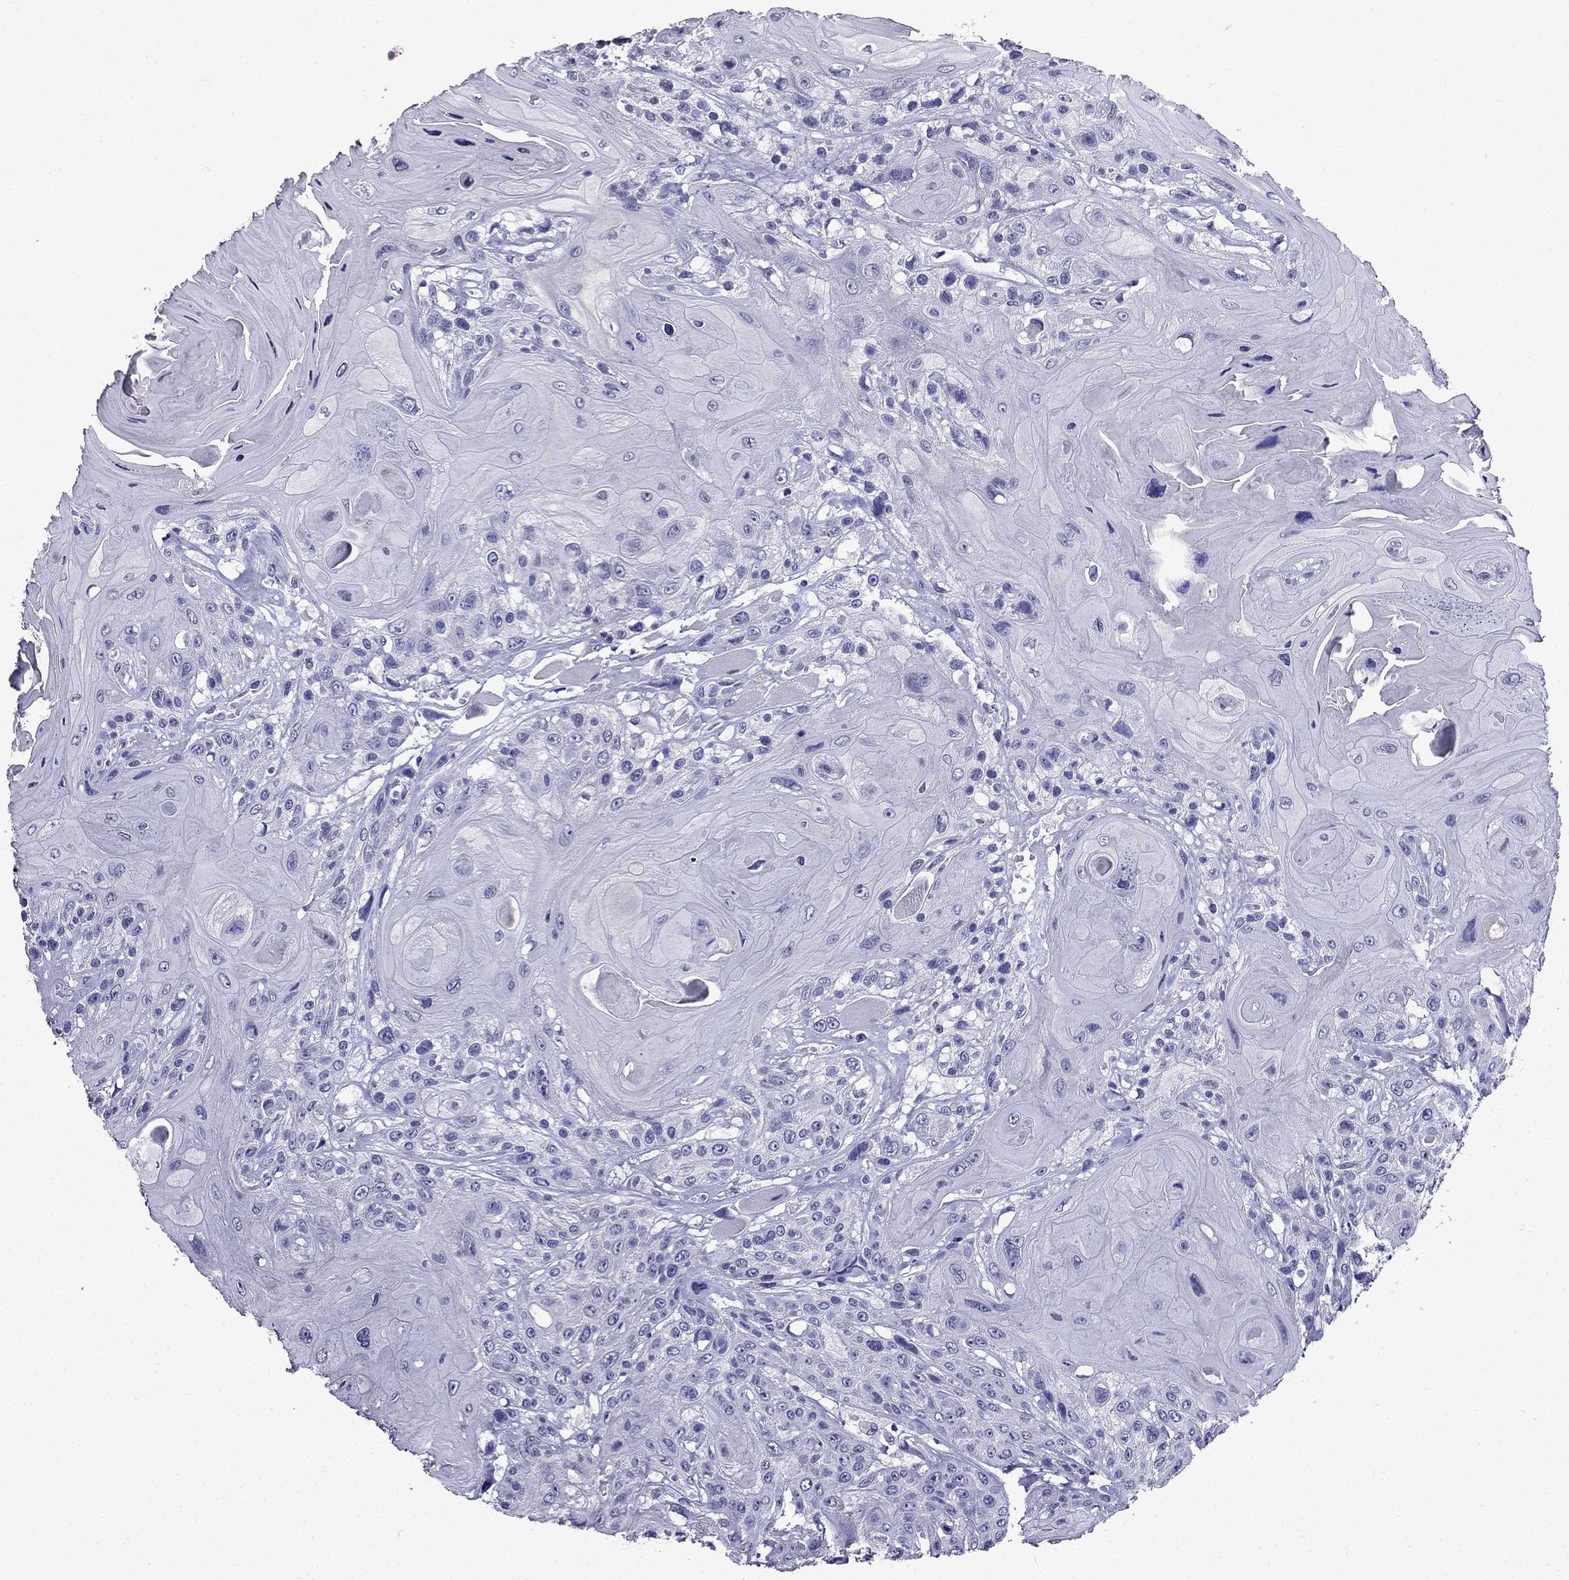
{"staining": {"intensity": "negative", "quantity": "none", "location": "none"}, "tissue": "head and neck cancer", "cell_type": "Tumor cells", "image_type": "cancer", "snomed": [{"axis": "morphology", "description": "Squamous cell carcinoma, NOS"}, {"axis": "topography", "description": "Head-Neck"}], "caption": "Head and neck cancer (squamous cell carcinoma) was stained to show a protein in brown. There is no significant positivity in tumor cells. (DAB (3,3'-diaminobenzidine) immunohistochemistry (IHC) with hematoxylin counter stain).", "gene": "DNAH17", "patient": {"sex": "female", "age": 59}}